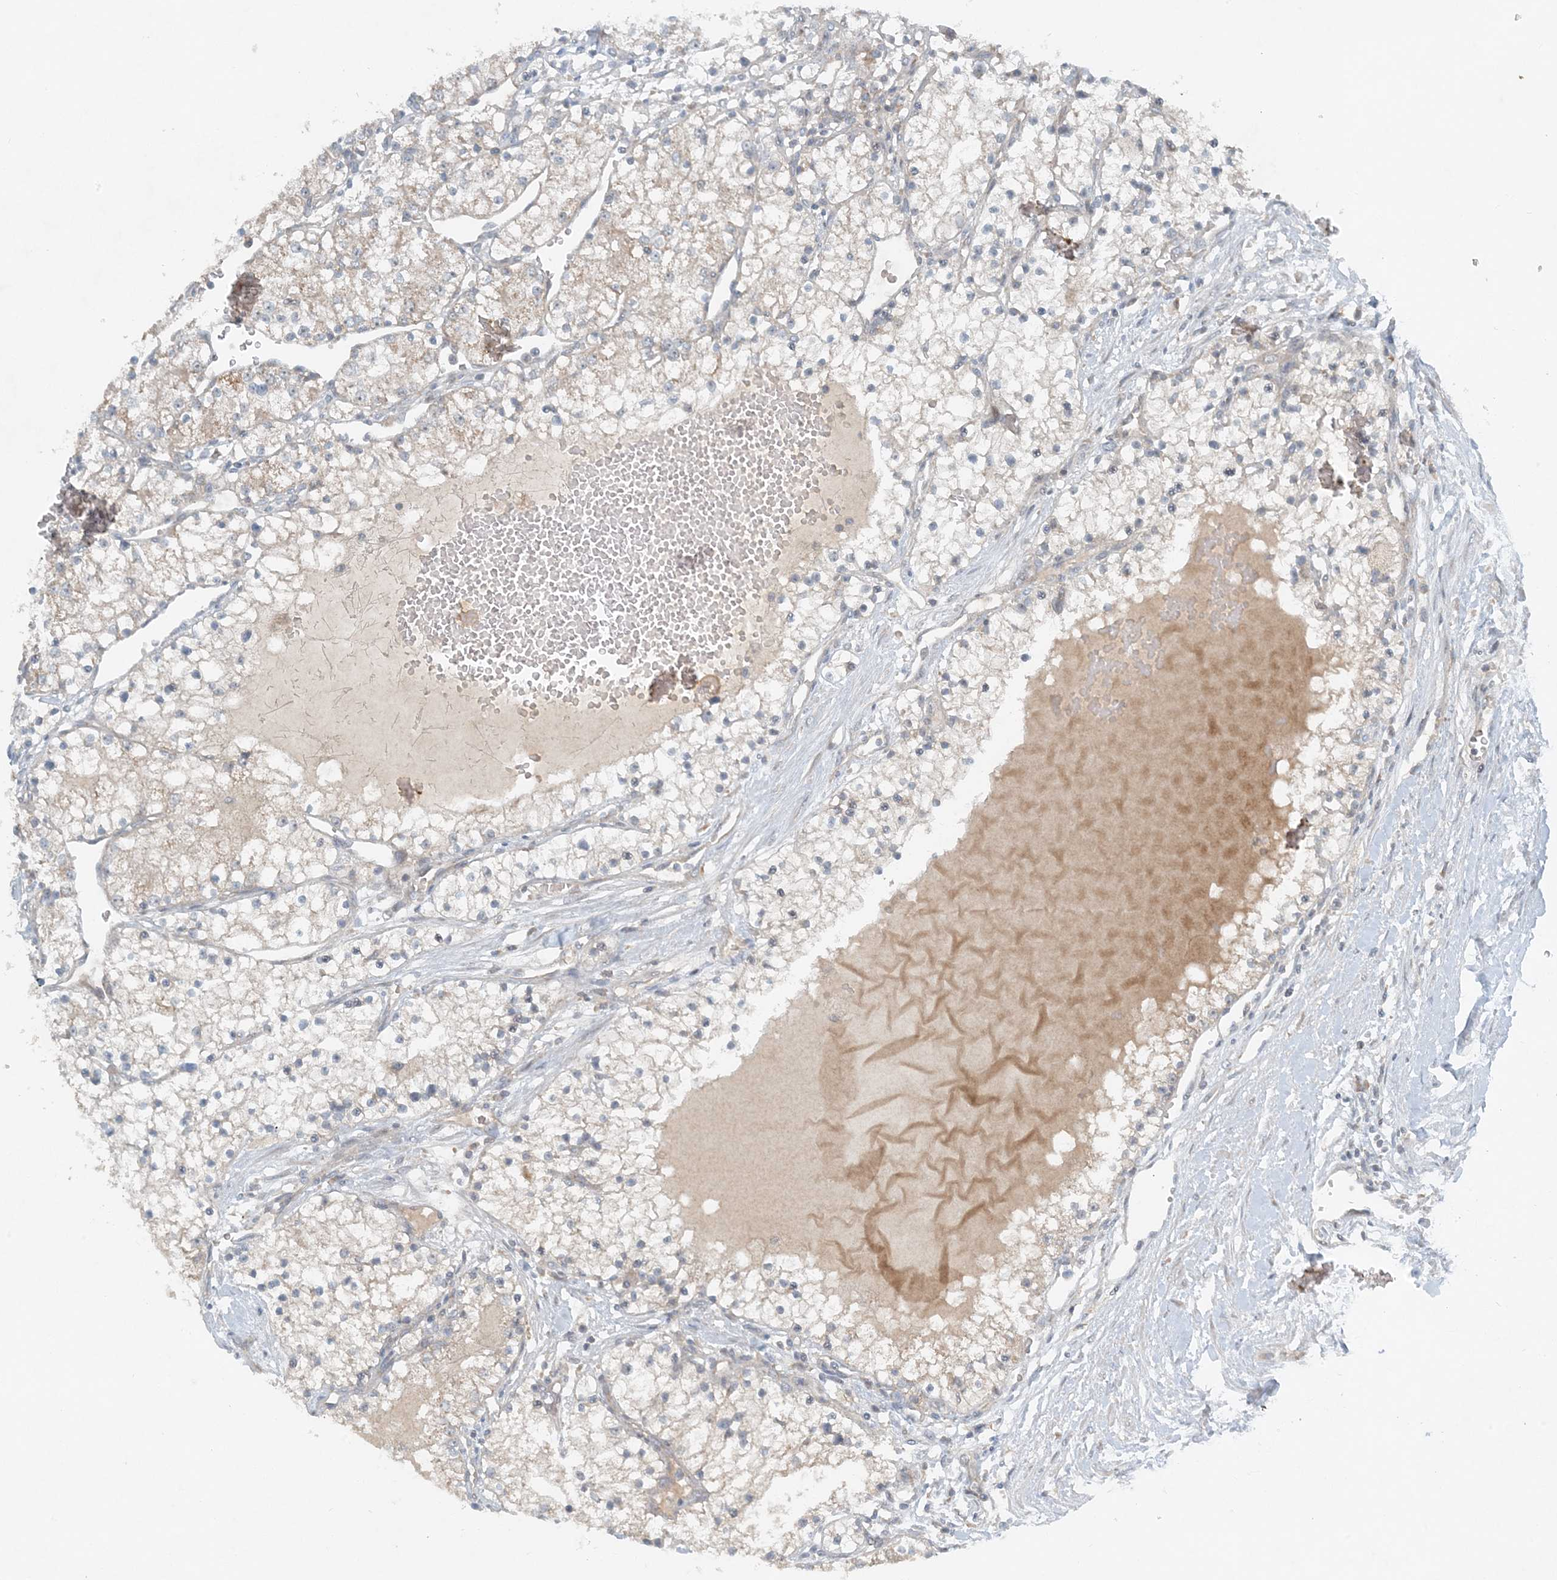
{"staining": {"intensity": "negative", "quantity": "none", "location": "none"}, "tissue": "renal cancer", "cell_type": "Tumor cells", "image_type": "cancer", "snomed": [{"axis": "morphology", "description": "Normal tissue, NOS"}, {"axis": "morphology", "description": "Adenocarcinoma, NOS"}, {"axis": "topography", "description": "Kidney"}], "caption": "DAB (3,3'-diaminobenzidine) immunohistochemical staining of human renal cancer demonstrates no significant expression in tumor cells.", "gene": "MITD1", "patient": {"sex": "male", "age": 68}}